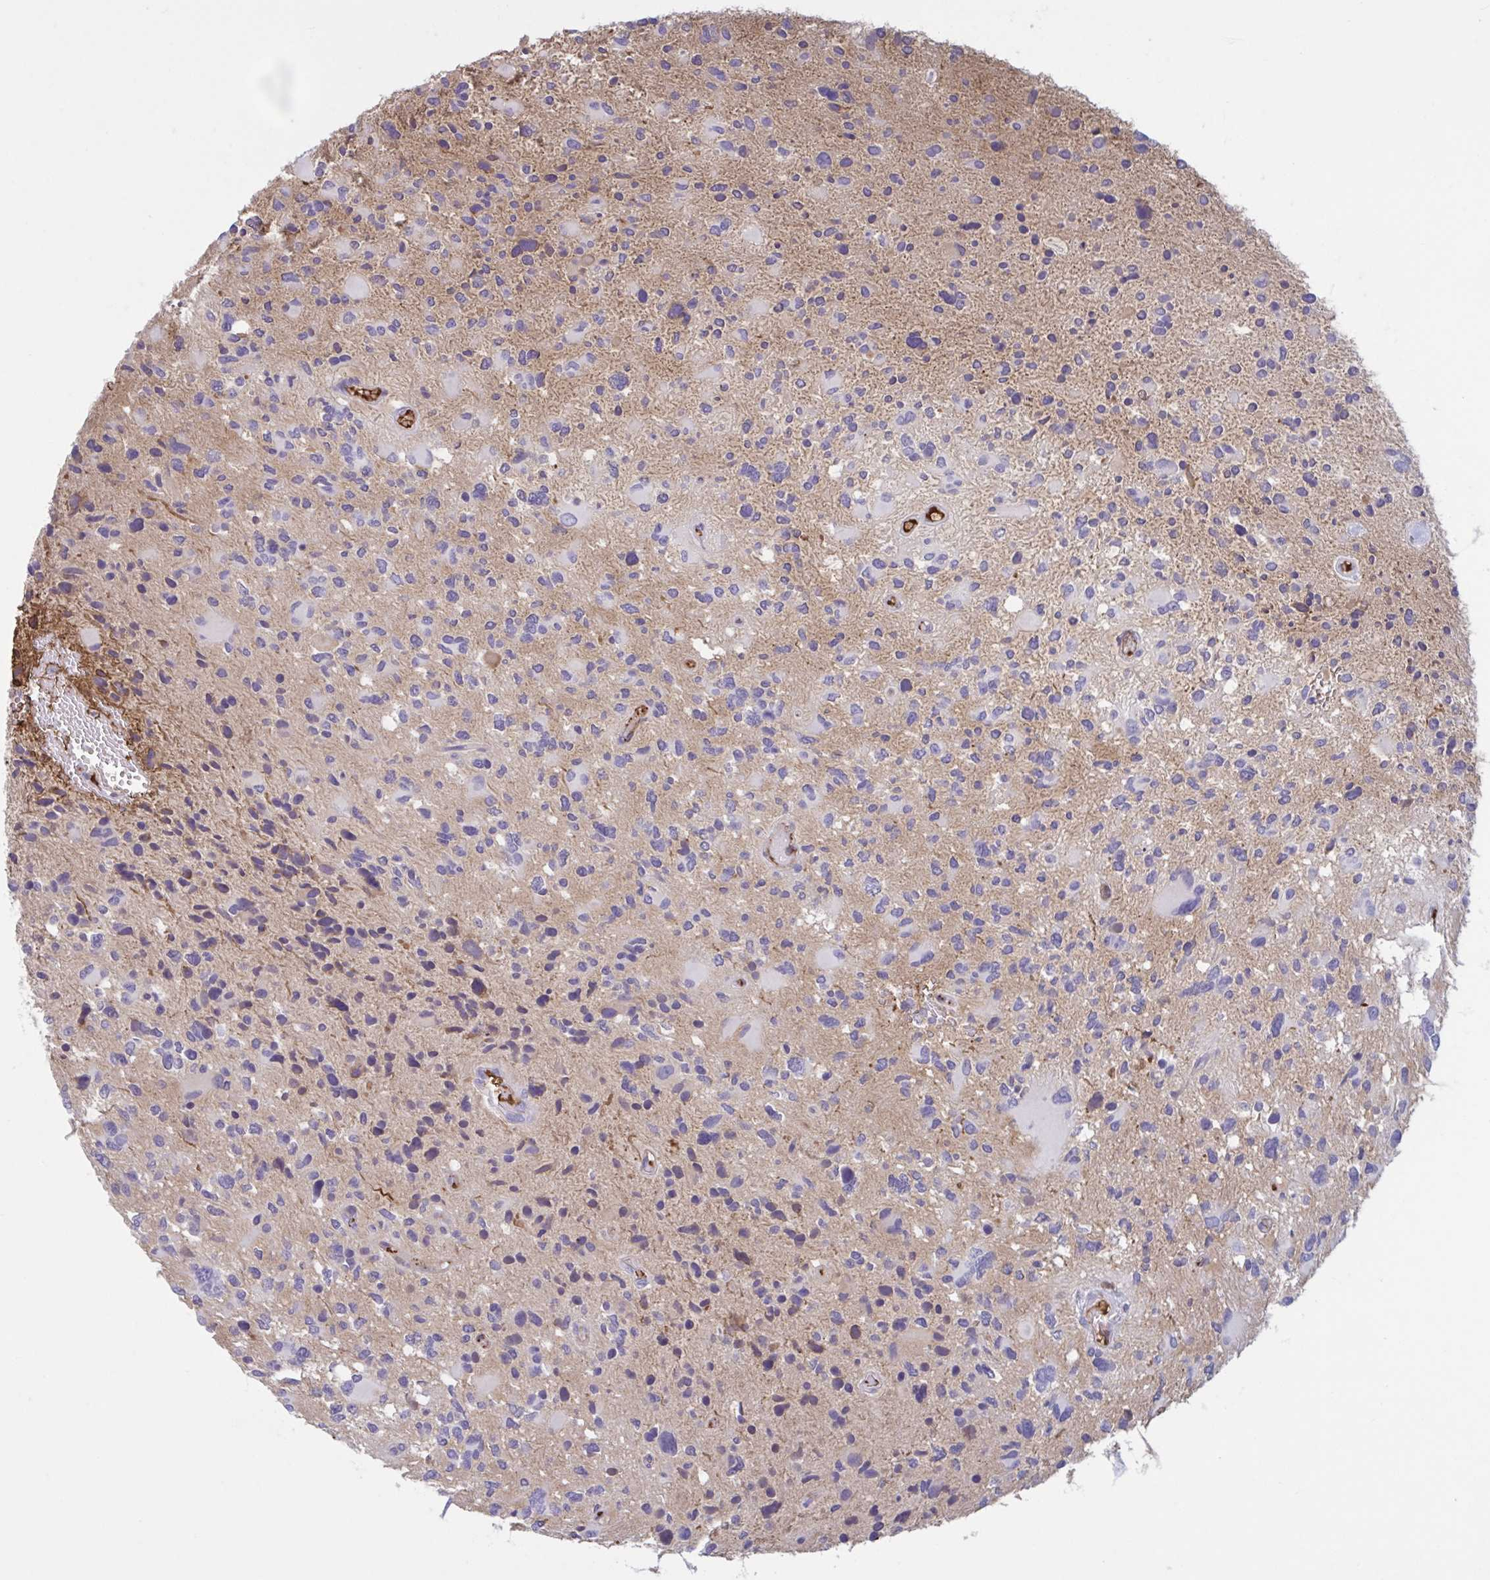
{"staining": {"intensity": "negative", "quantity": "none", "location": "none"}, "tissue": "glioma", "cell_type": "Tumor cells", "image_type": "cancer", "snomed": [{"axis": "morphology", "description": "Glioma, malignant, High grade"}, {"axis": "topography", "description": "Brain"}], "caption": "The photomicrograph exhibits no staining of tumor cells in glioma.", "gene": "IL1R1", "patient": {"sex": "female", "age": 11}}